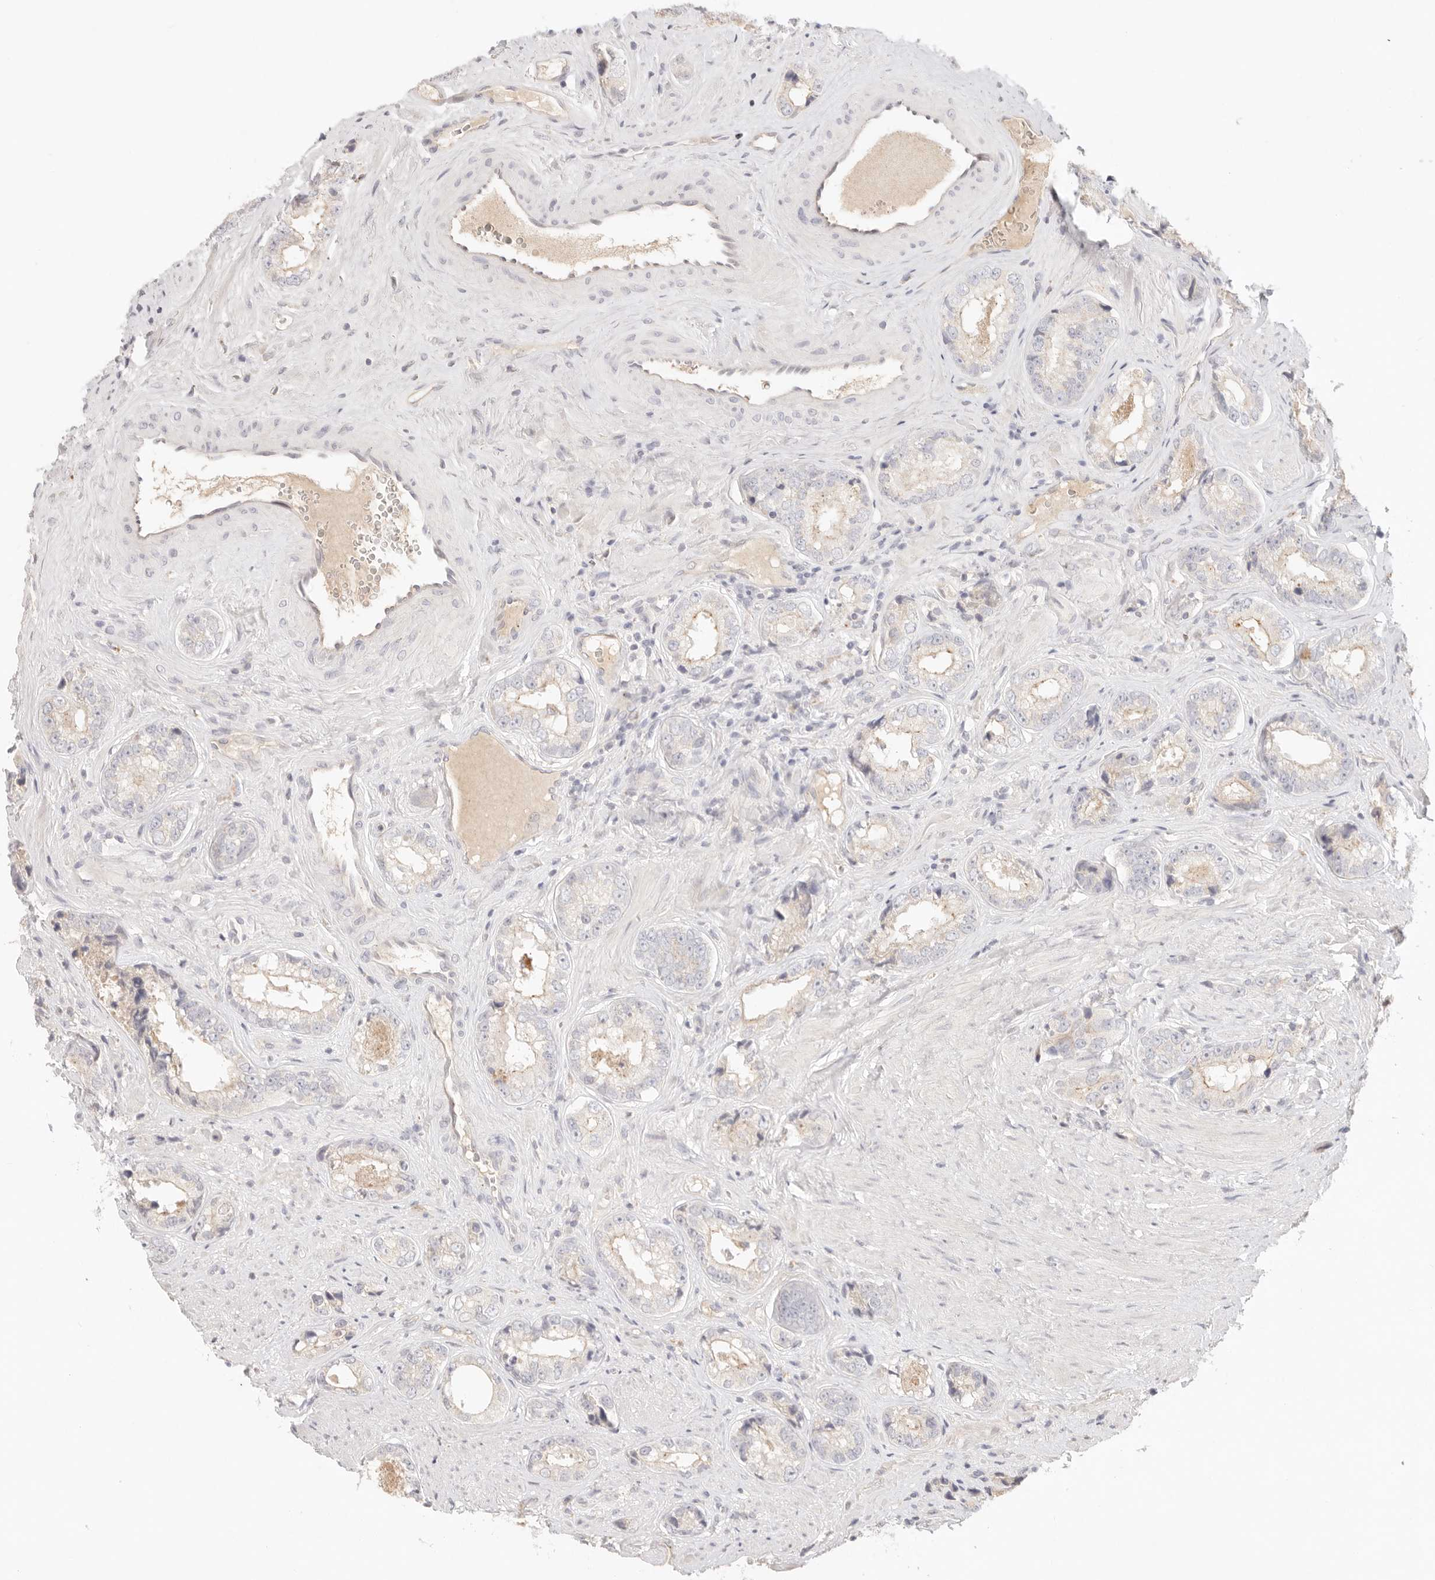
{"staining": {"intensity": "negative", "quantity": "none", "location": "none"}, "tissue": "prostate cancer", "cell_type": "Tumor cells", "image_type": "cancer", "snomed": [{"axis": "morphology", "description": "Adenocarcinoma, High grade"}, {"axis": "topography", "description": "Prostate"}], "caption": "Immunohistochemistry (IHC) image of high-grade adenocarcinoma (prostate) stained for a protein (brown), which reveals no expression in tumor cells.", "gene": "CEP120", "patient": {"sex": "male", "age": 61}}